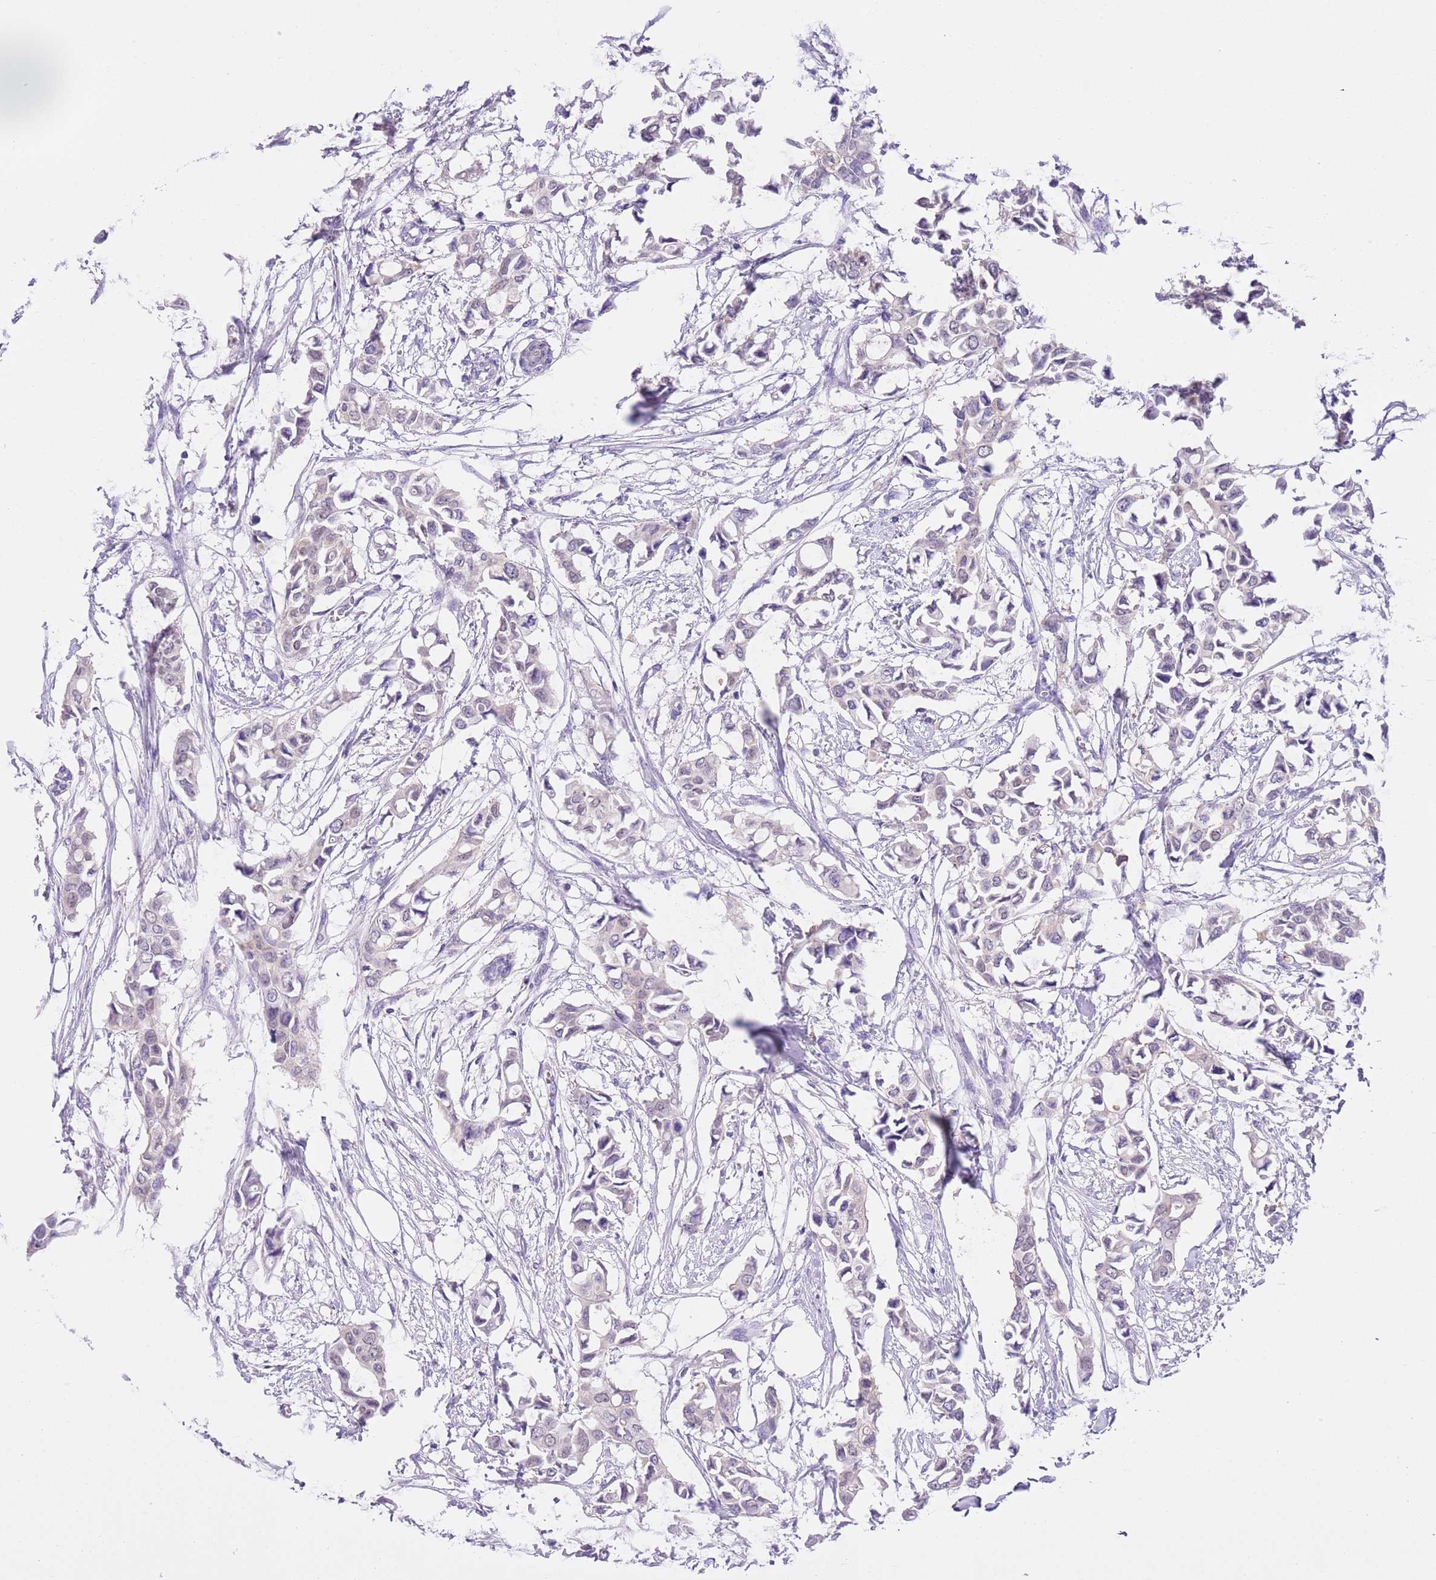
{"staining": {"intensity": "negative", "quantity": "none", "location": "none"}, "tissue": "breast cancer", "cell_type": "Tumor cells", "image_type": "cancer", "snomed": [{"axis": "morphology", "description": "Duct carcinoma"}, {"axis": "topography", "description": "Breast"}], "caption": "IHC of human breast cancer (invasive ductal carcinoma) shows no expression in tumor cells.", "gene": "TMEM185B", "patient": {"sex": "female", "age": 41}}